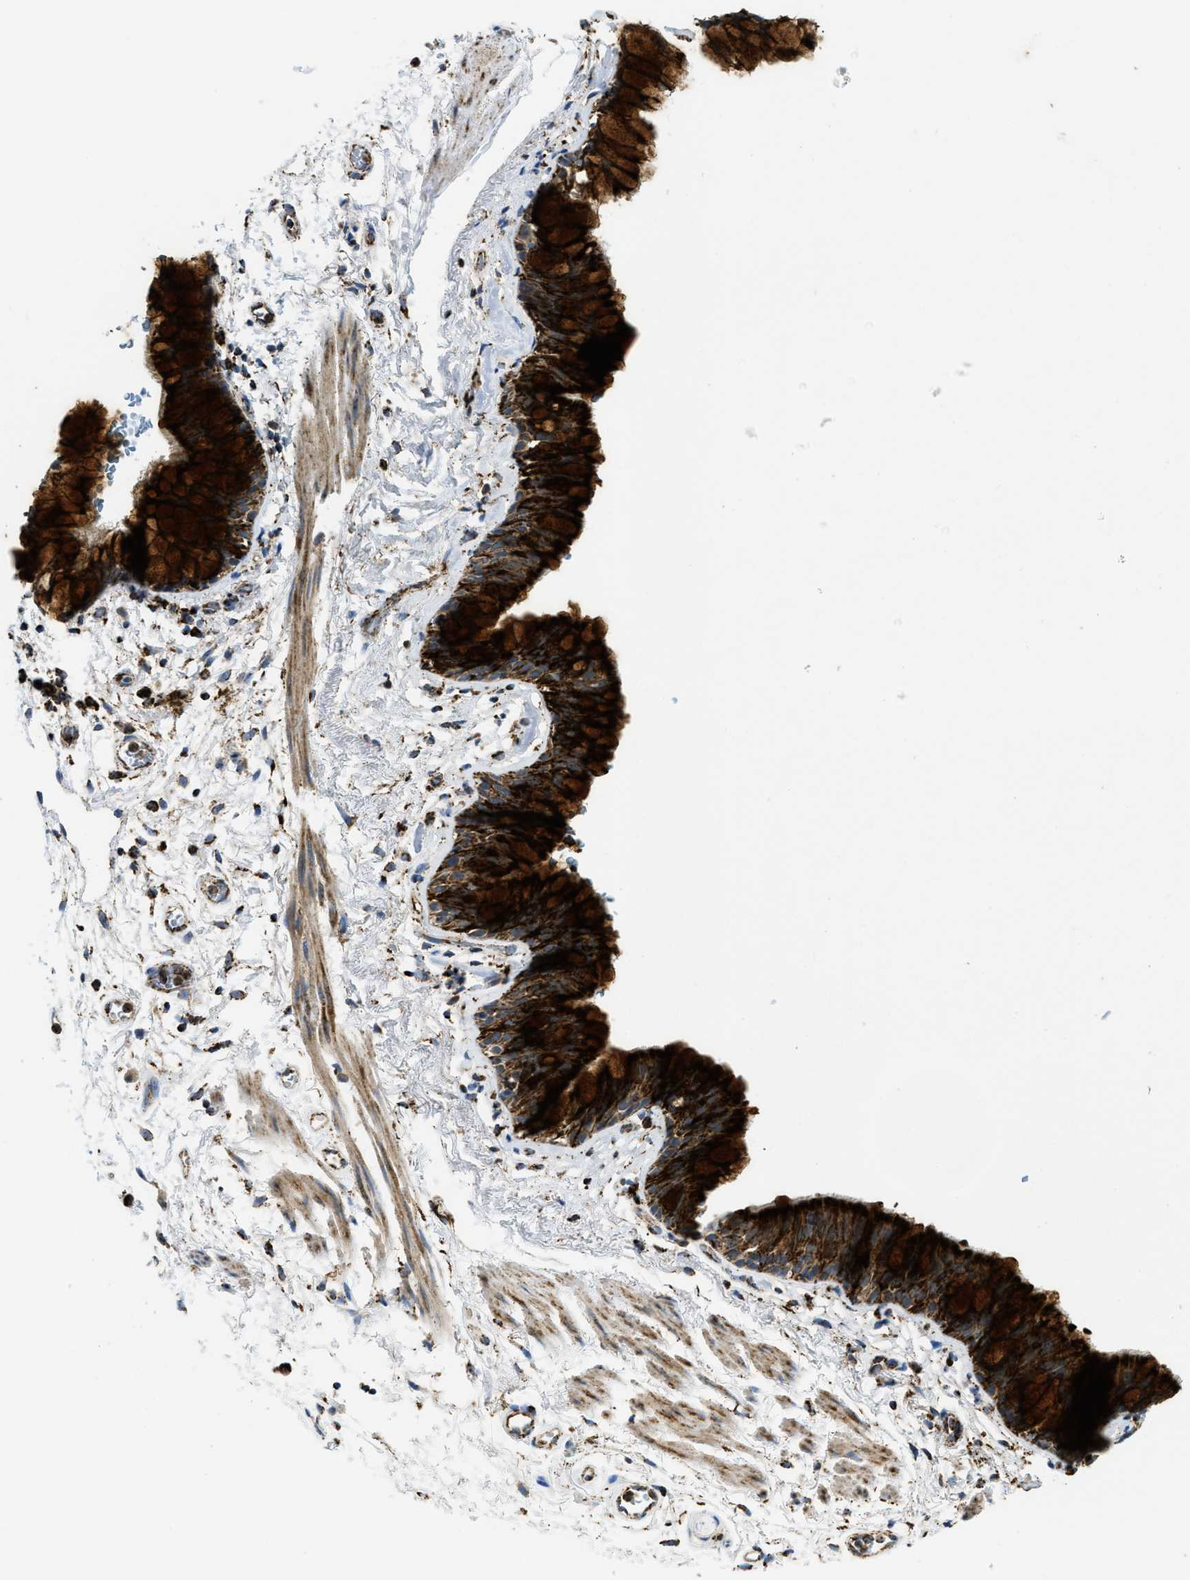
{"staining": {"intensity": "strong", "quantity": ">75%", "location": "cytoplasmic/membranous"}, "tissue": "bronchus", "cell_type": "Respiratory epithelial cells", "image_type": "normal", "snomed": [{"axis": "morphology", "description": "Normal tissue, NOS"}, {"axis": "morphology", "description": "Inflammation, NOS"}, {"axis": "topography", "description": "Cartilage tissue"}, {"axis": "topography", "description": "Bronchus"}], "caption": "Immunohistochemistry of normal human bronchus exhibits high levels of strong cytoplasmic/membranous expression in approximately >75% of respiratory epithelial cells.", "gene": "SQOR", "patient": {"sex": "male", "age": 77}}